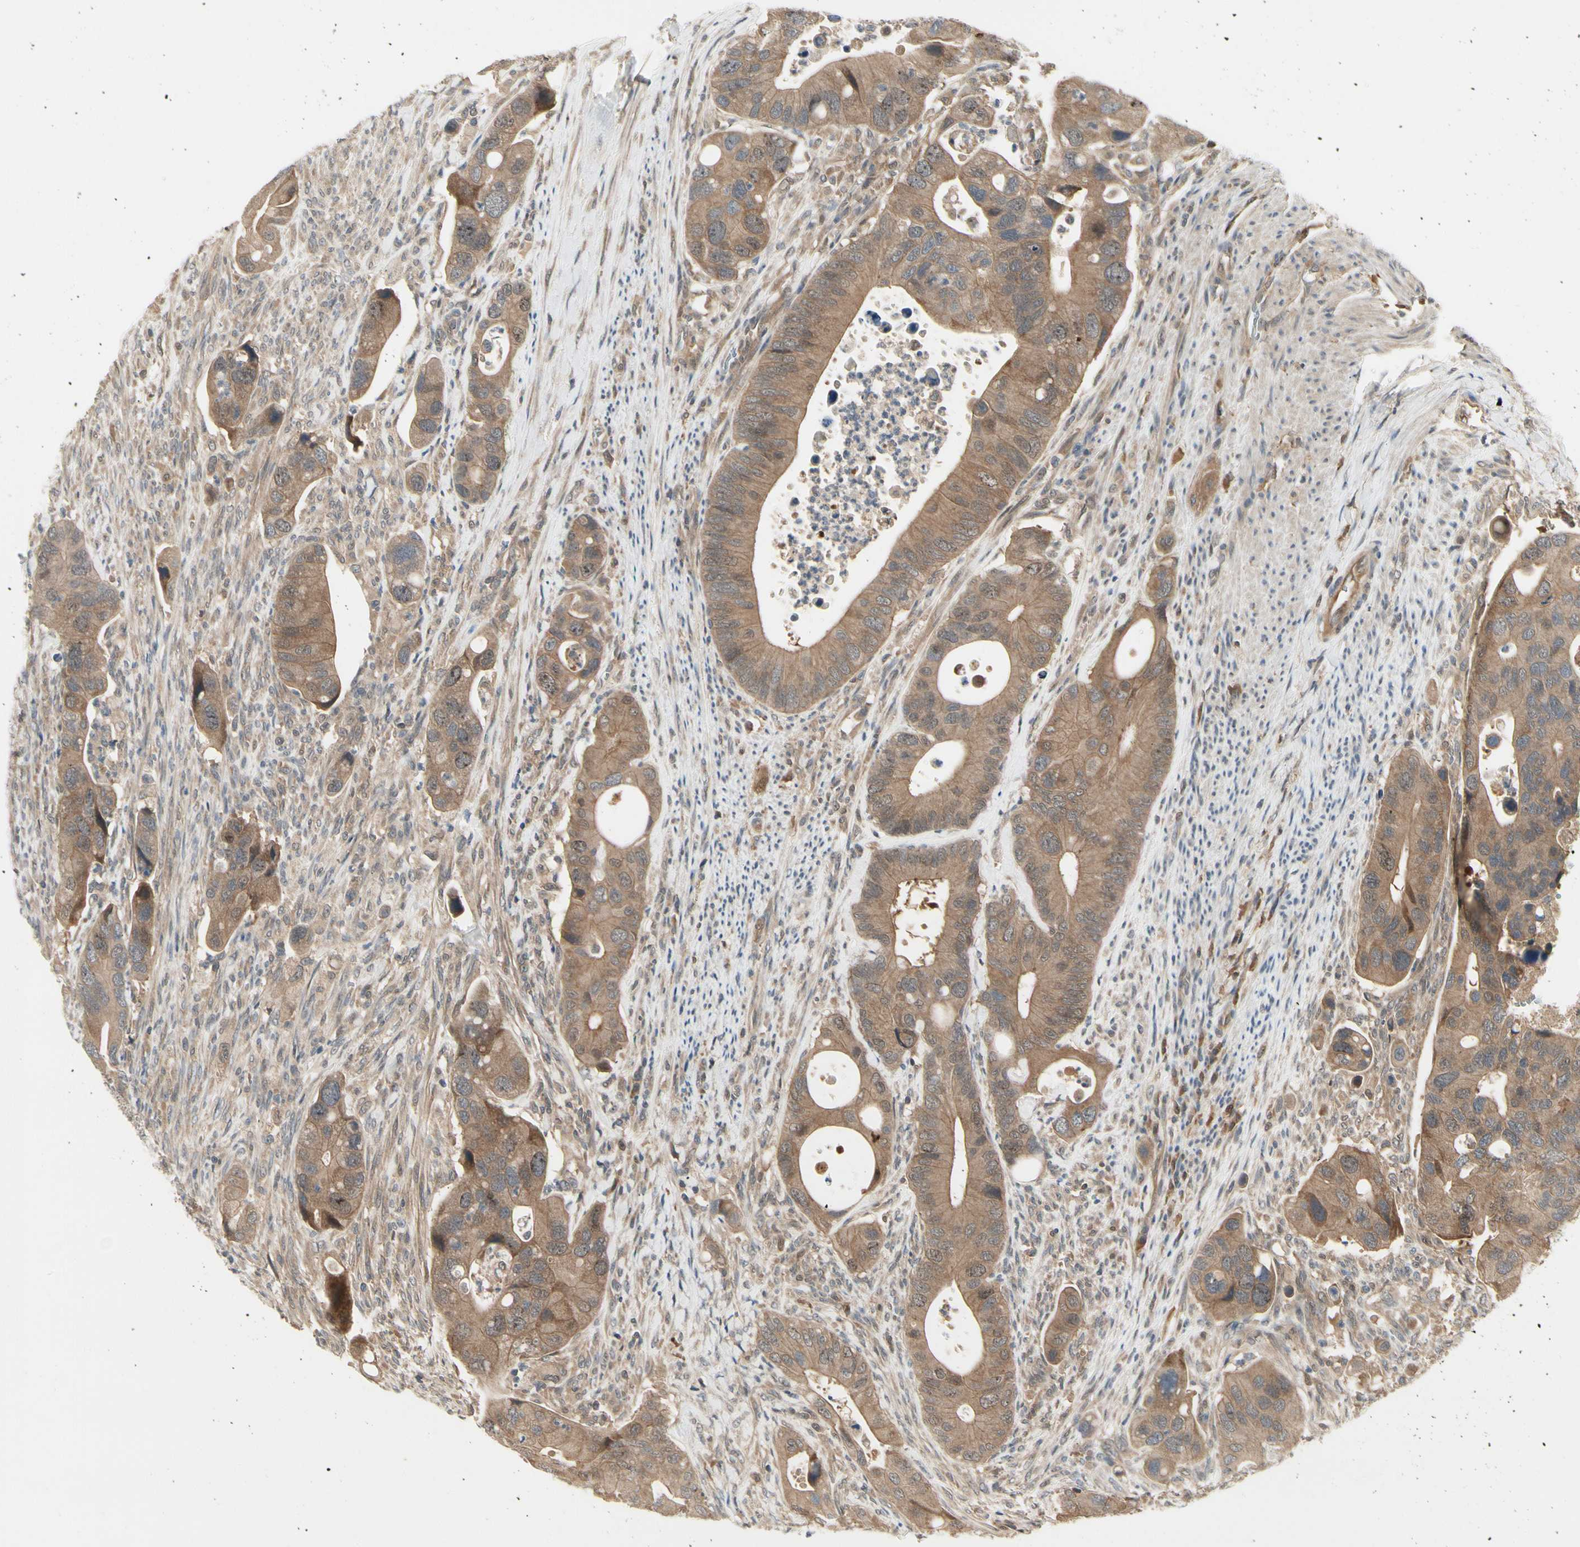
{"staining": {"intensity": "moderate", "quantity": ">75%", "location": "cytoplasmic/membranous"}, "tissue": "colorectal cancer", "cell_type": "Tumor cells", "image_type": "cancer", "snomed": [{"axis": "morphology", "description": "Adenocarcinoma, NOS"}, {"axis": "topography", "description": "Rectum"}], "caption": "Human adenocarcinoma (colorectal) stained with a protein marker exhibits moderate staining in tumor cells.", "gene": "RNF14", "patient": {"sex": "female", "age": 57}}